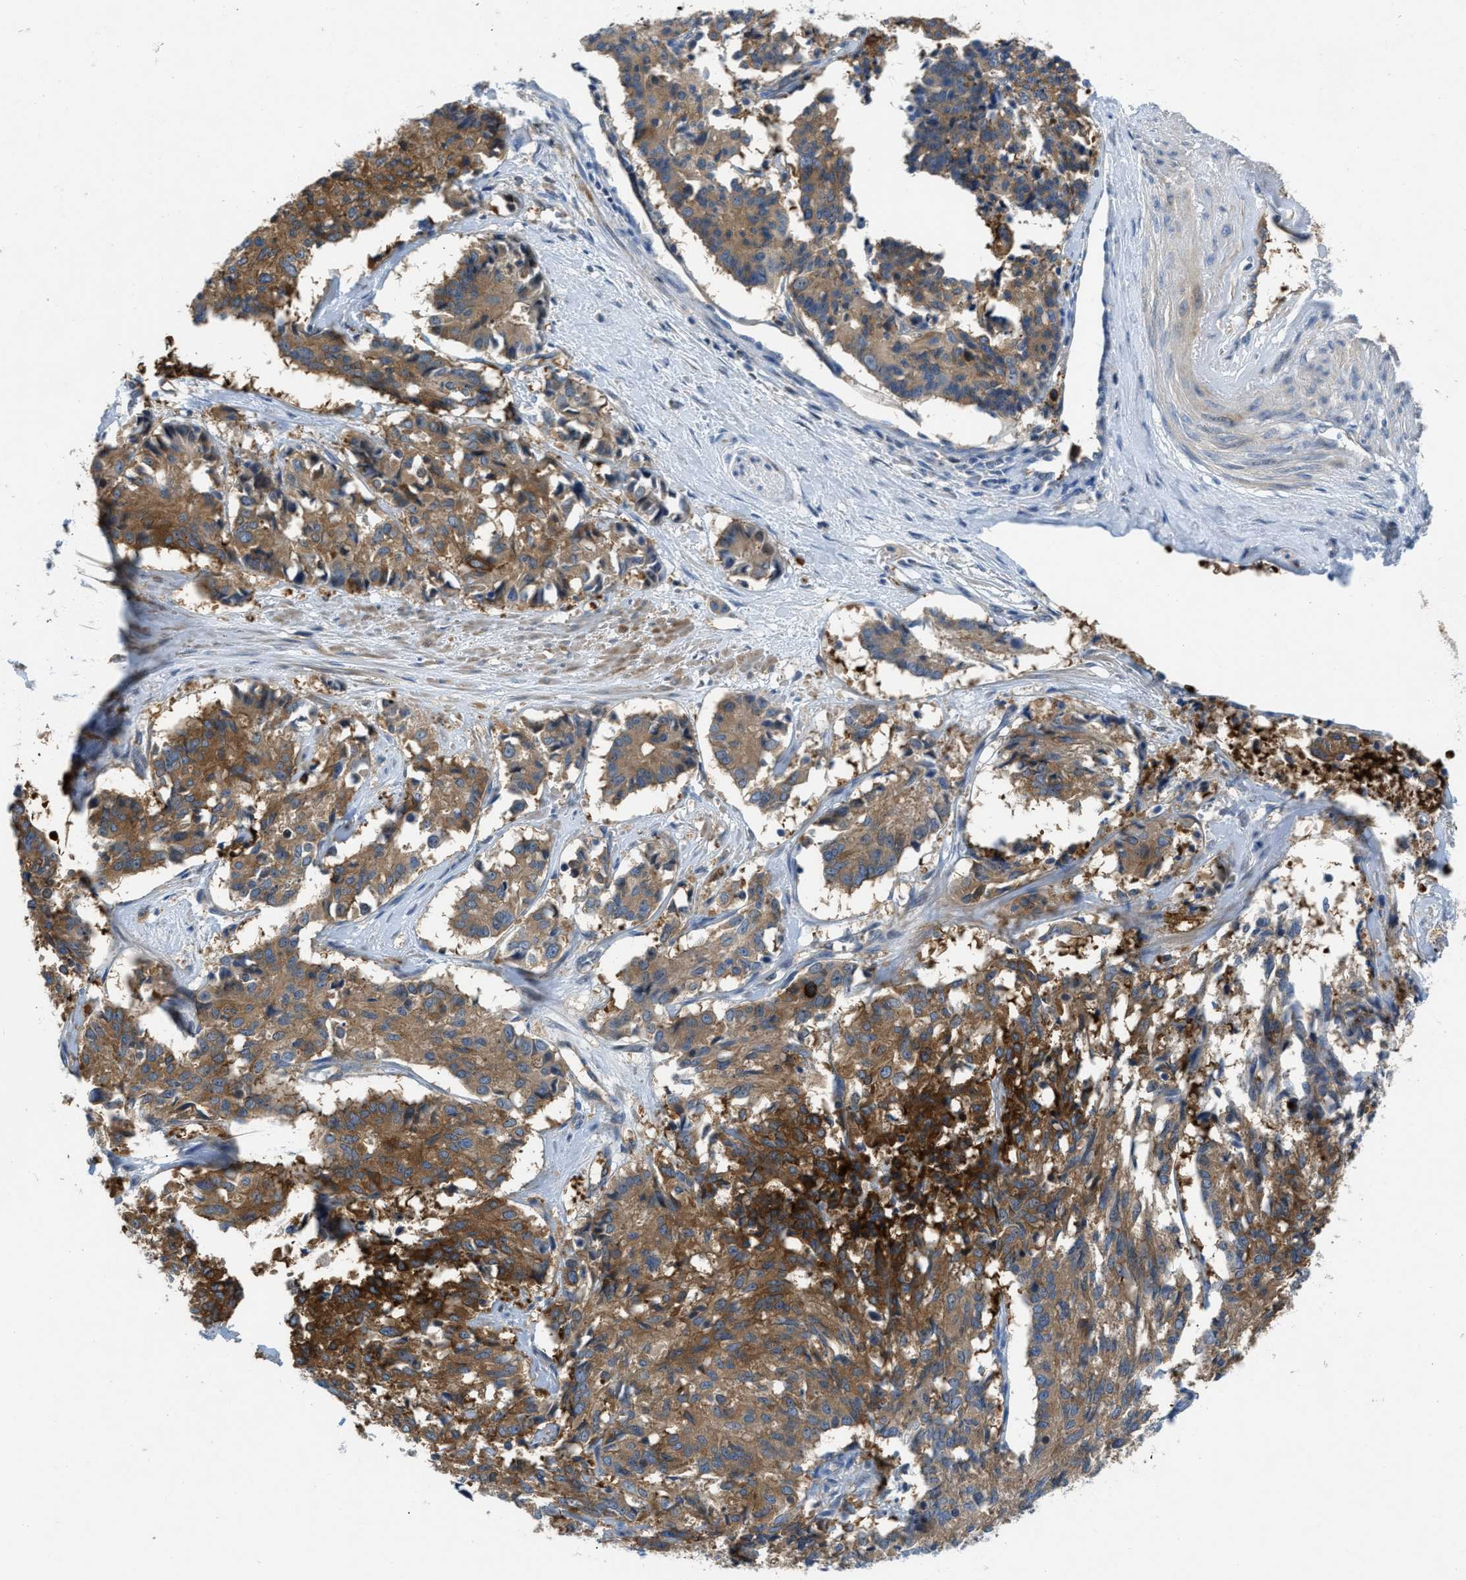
{"staining": {"intensity": "moderate", "quantity": ">75%", "location": "cytoplasmic/membranous"}, "tissue": "cervical cancer", "cell_type": "Tumor cells", "image_type": "cancer", "snomed": [{"axis": "morphology", "description": "Squamous cell carcinoma, NOS"}, {"axis": "topography", "description": "Cervix"}], "caption": "Cervical cancer (squamous cell carcinoma) stained with IHC exhibits moderate cytoplasmic/membranous staining in about >75% of tumor cells.", "gene": "PFKP", "patient": {"sex": "female", "age": 35}}